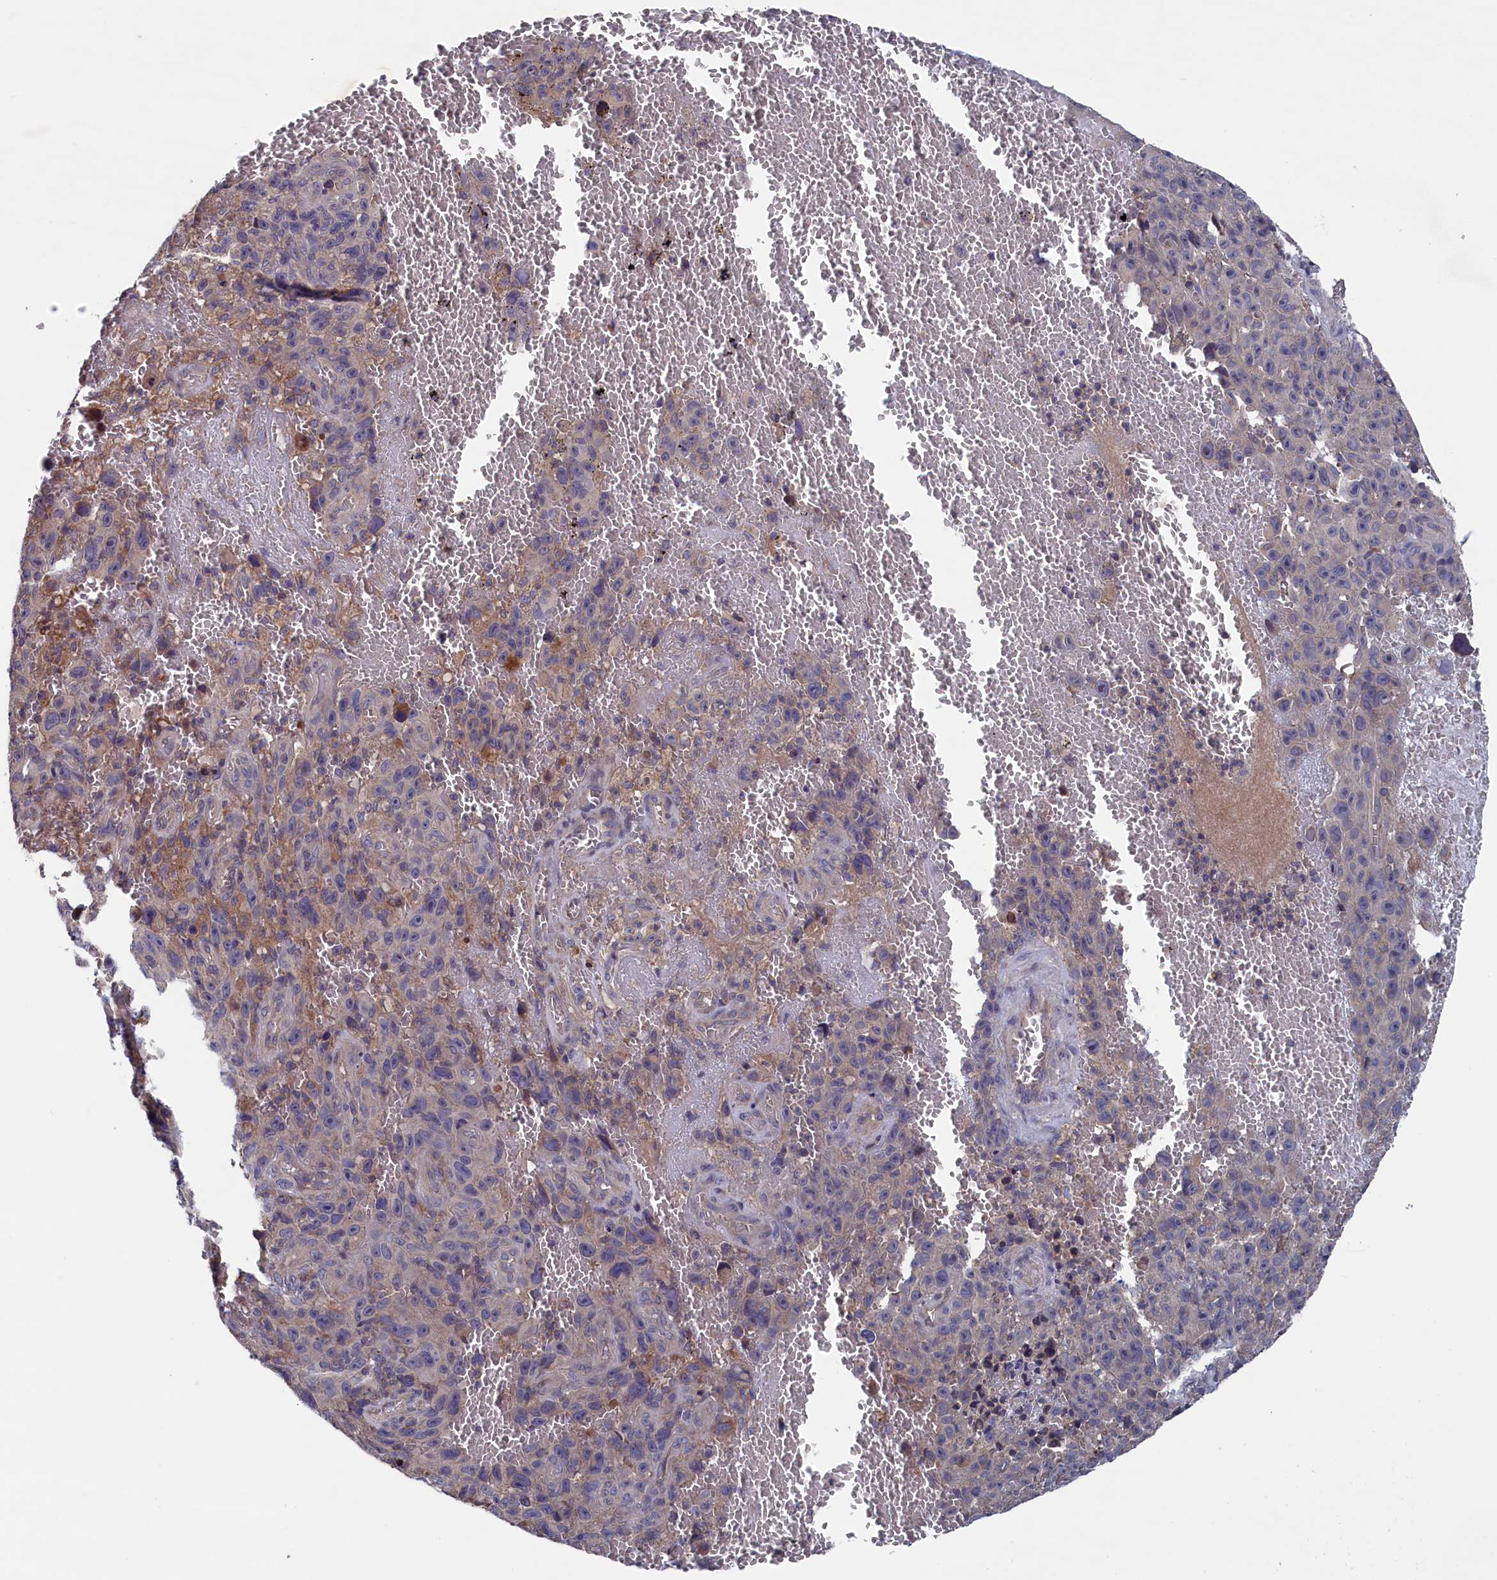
{"staining": {"intensity": "negative", "quantity": "none", "location": "none"}, "tissue": "melanoma", "cell_type": "Tumor cells", "image_type": "cancer", "snomed": [{"axis": "morphology", "description": "Malignant melanoma, NOS"}, {"axis": "topography", "description": "Skin"}], "caption": "This is an immunohistochemistry image of melanoma. There is no staining in tumor cells.", "gene": "SPATA13", "patient": {"sex": "female", "age": 82}}